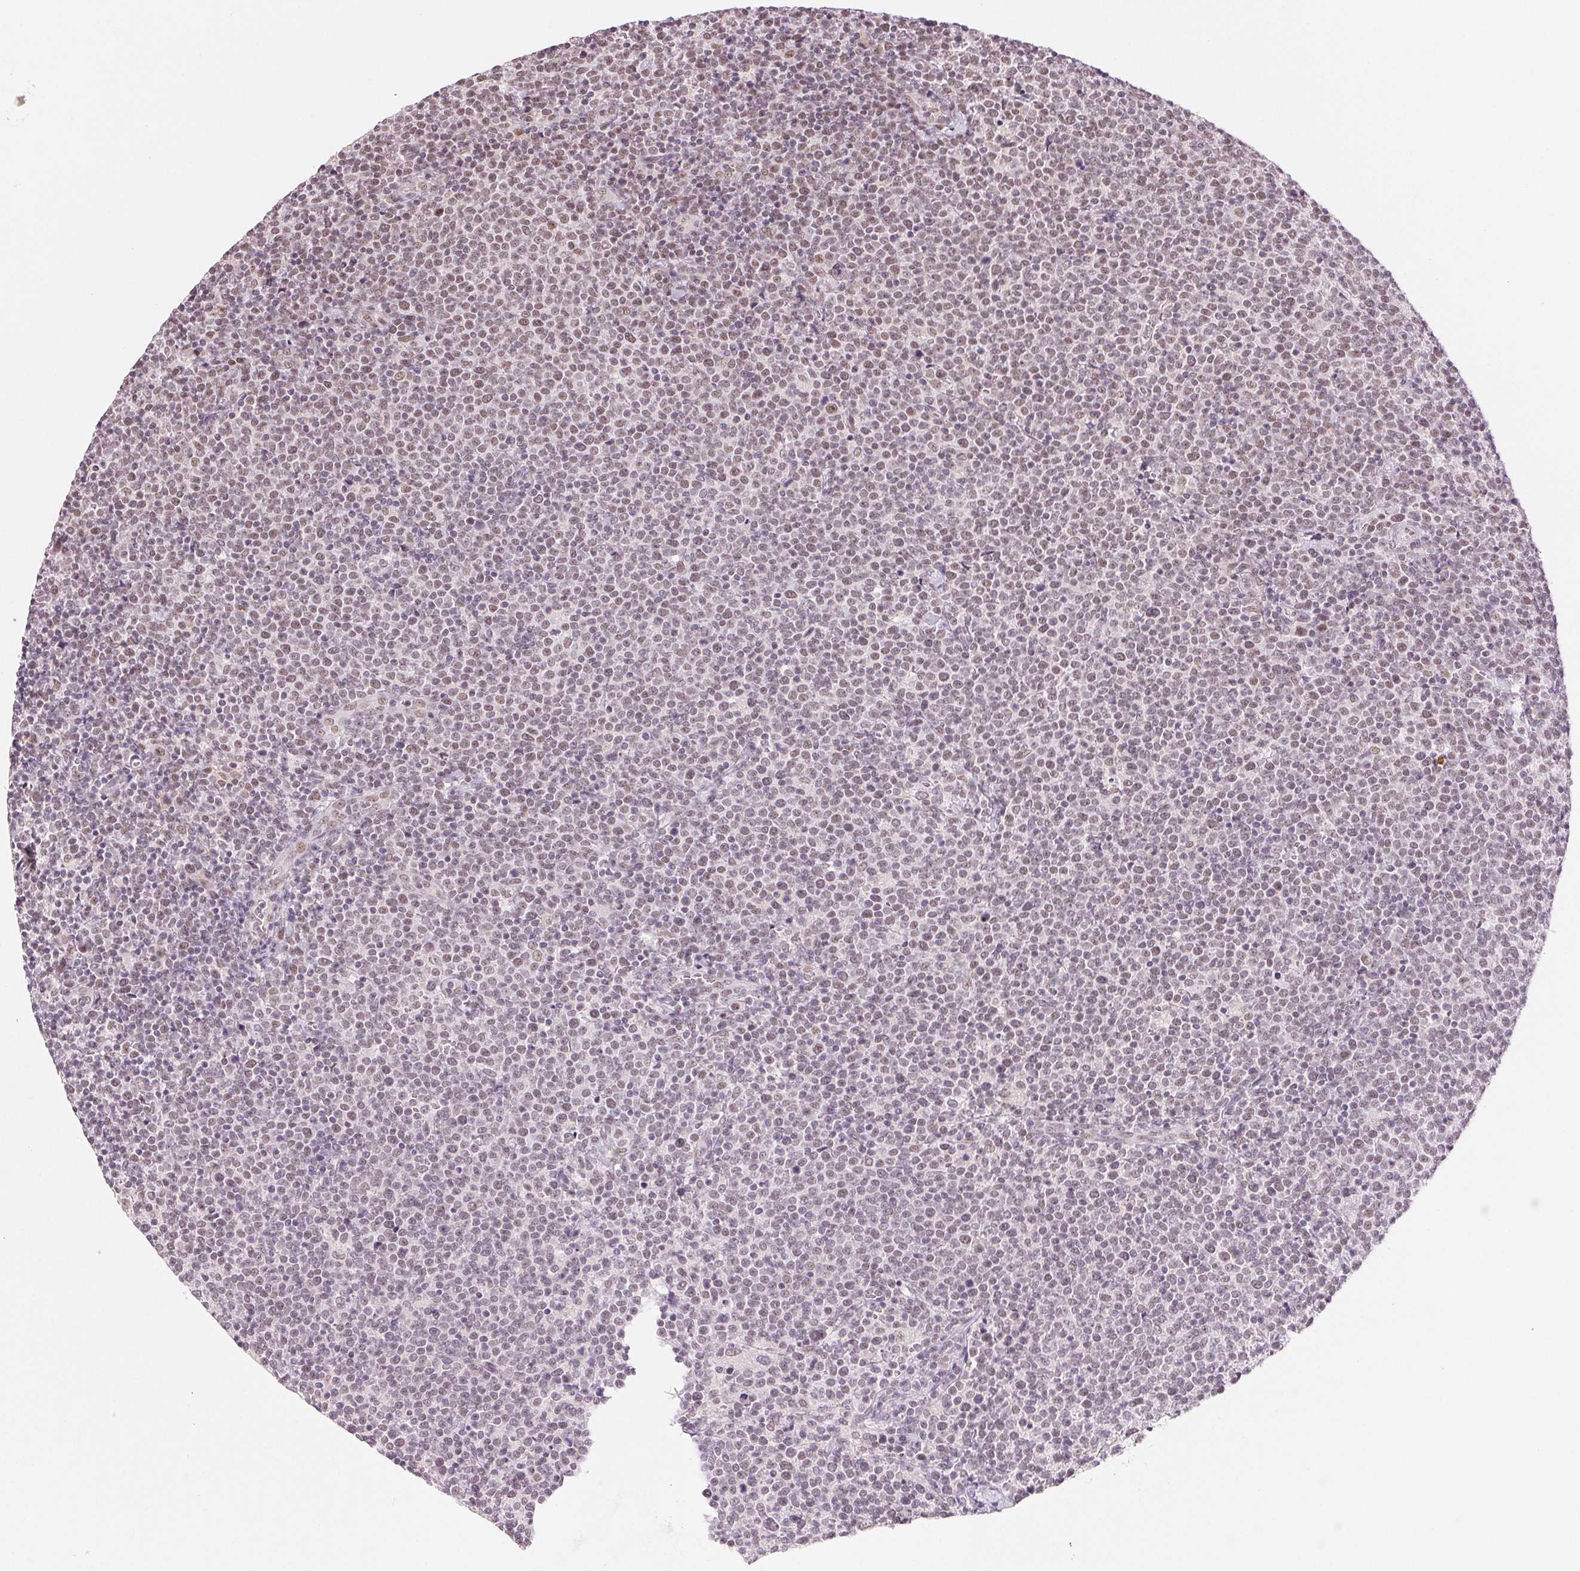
{"staining": {"intensity": "moderate", "quantity": "25%-75%", "location": "nuclear"}, "tissue": "lymphoma", "cell_type": "Tumor cells", "image_type": "cancer", "snomed": [{"axis": "morphology", "description": "Malignant lymphoma, non-Hodgkin's type, High grade"}, {"axis": "topography", "description": "Lymph node"}], "caption": "Immunohistochemistry (IHC) (DAB) staining of lymphoma exhibits moderate nuclear protein expression in about 25%-75% of tumor cells.", "gene": "PRPF18", "patient": {"sex": "male", "age": 61}}